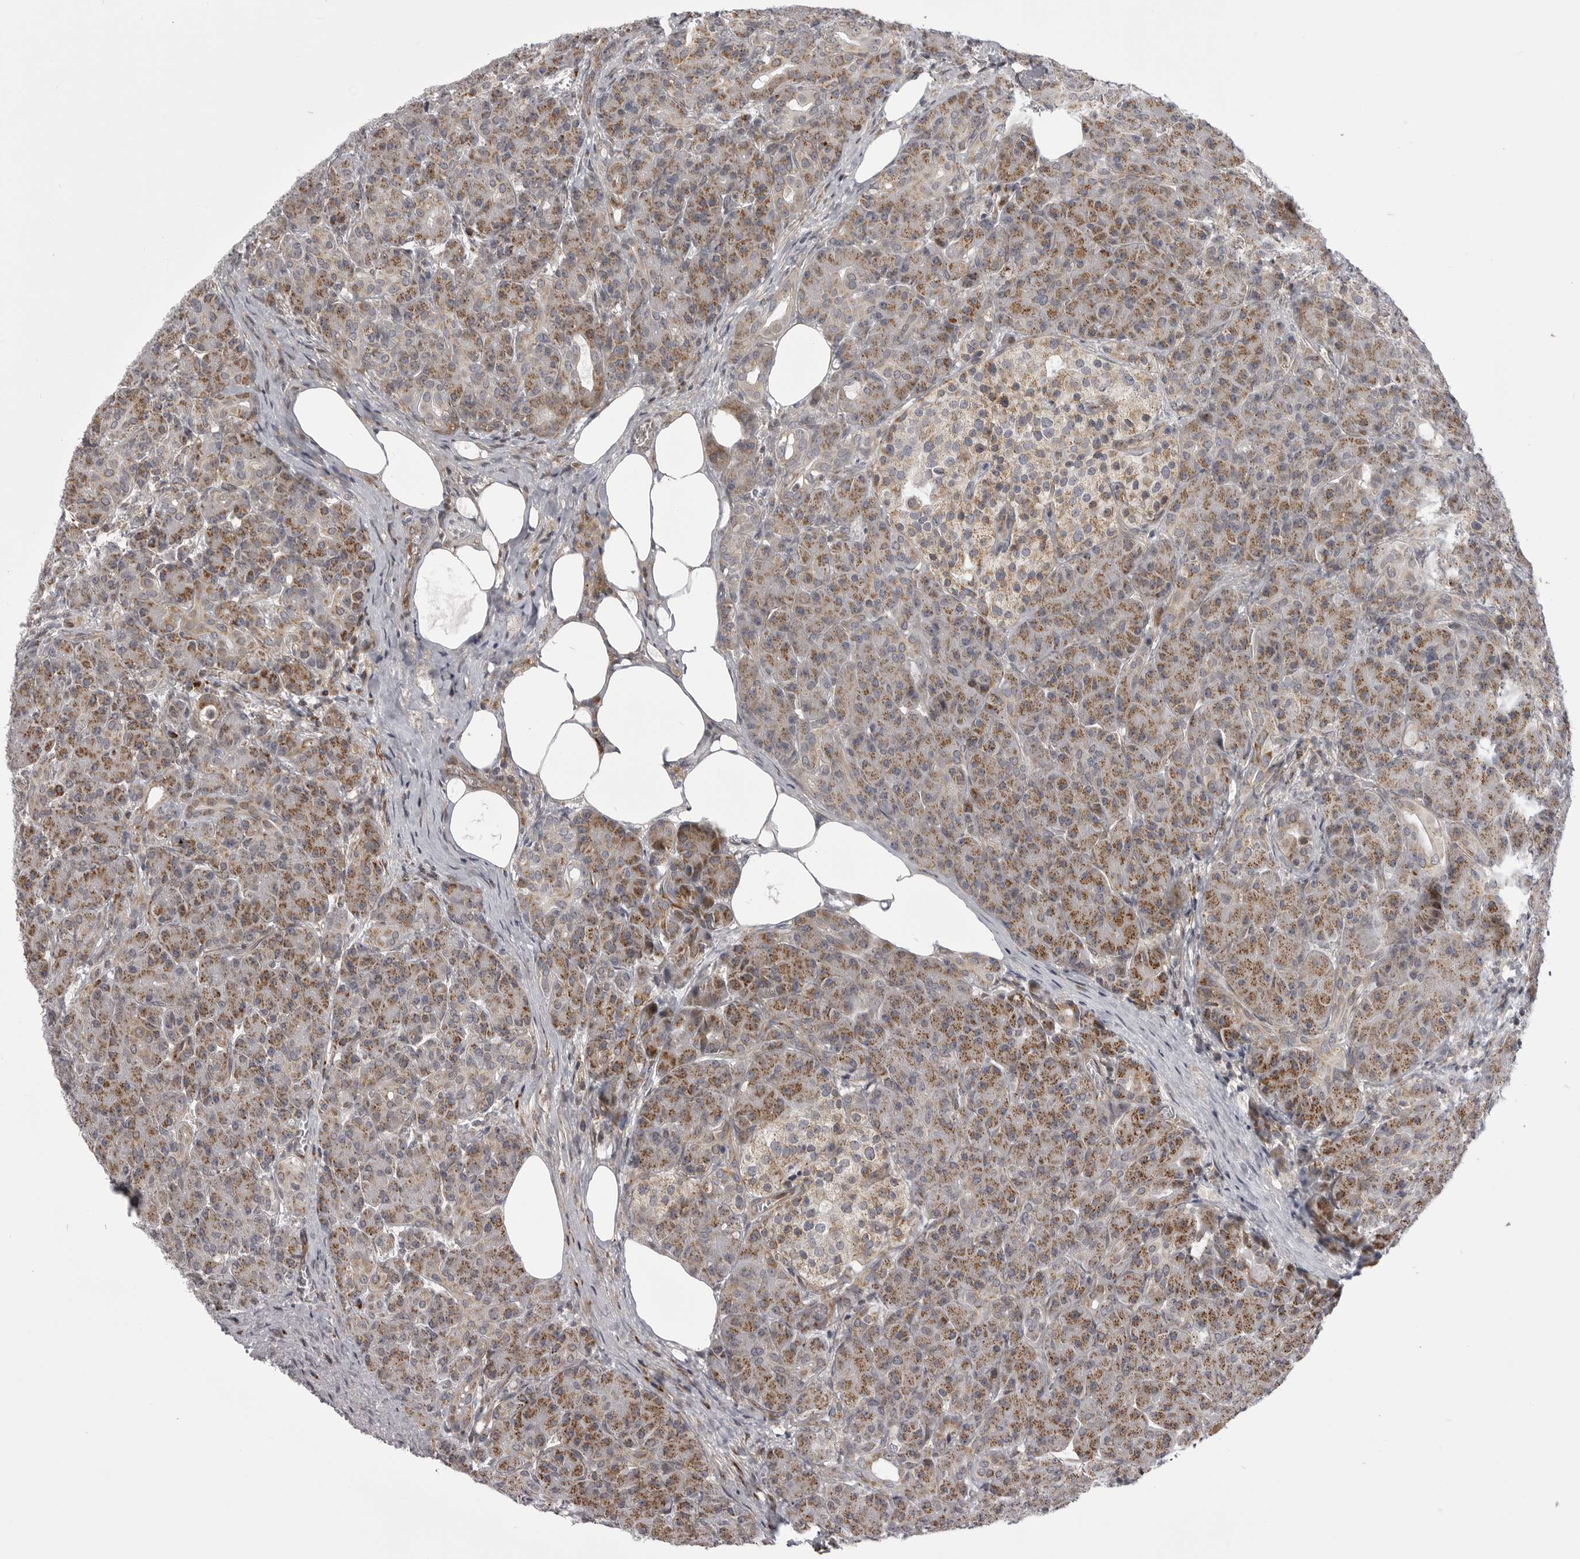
{"staining": {"intensity": "moderate", "quantity": ">75%", "location": "cytoplasmic/membranous"}, "tissue": "pancreas", "cell_type": "Exocrine glandular cells", "image_type": "normal", "snomed": [{"axis": "morphology", "description": "Normal tissue, NOS"}, {"axis": "topography", "description": "Pancreas"}], "caption": "Exocrine glandular cells demonstrate medium levels of moderate cytoplasmic/membranous staining in approximately >75% of cells in normal pancreas. The staining is performed using DAB (3,3'-diaminobenzidine) brown chromogen to label protein expression. The nuclei are counter-stained blue using hematoxylin.", "gene": "TMPRSS11F", "patient": {"sex": "male", "age": 63}}